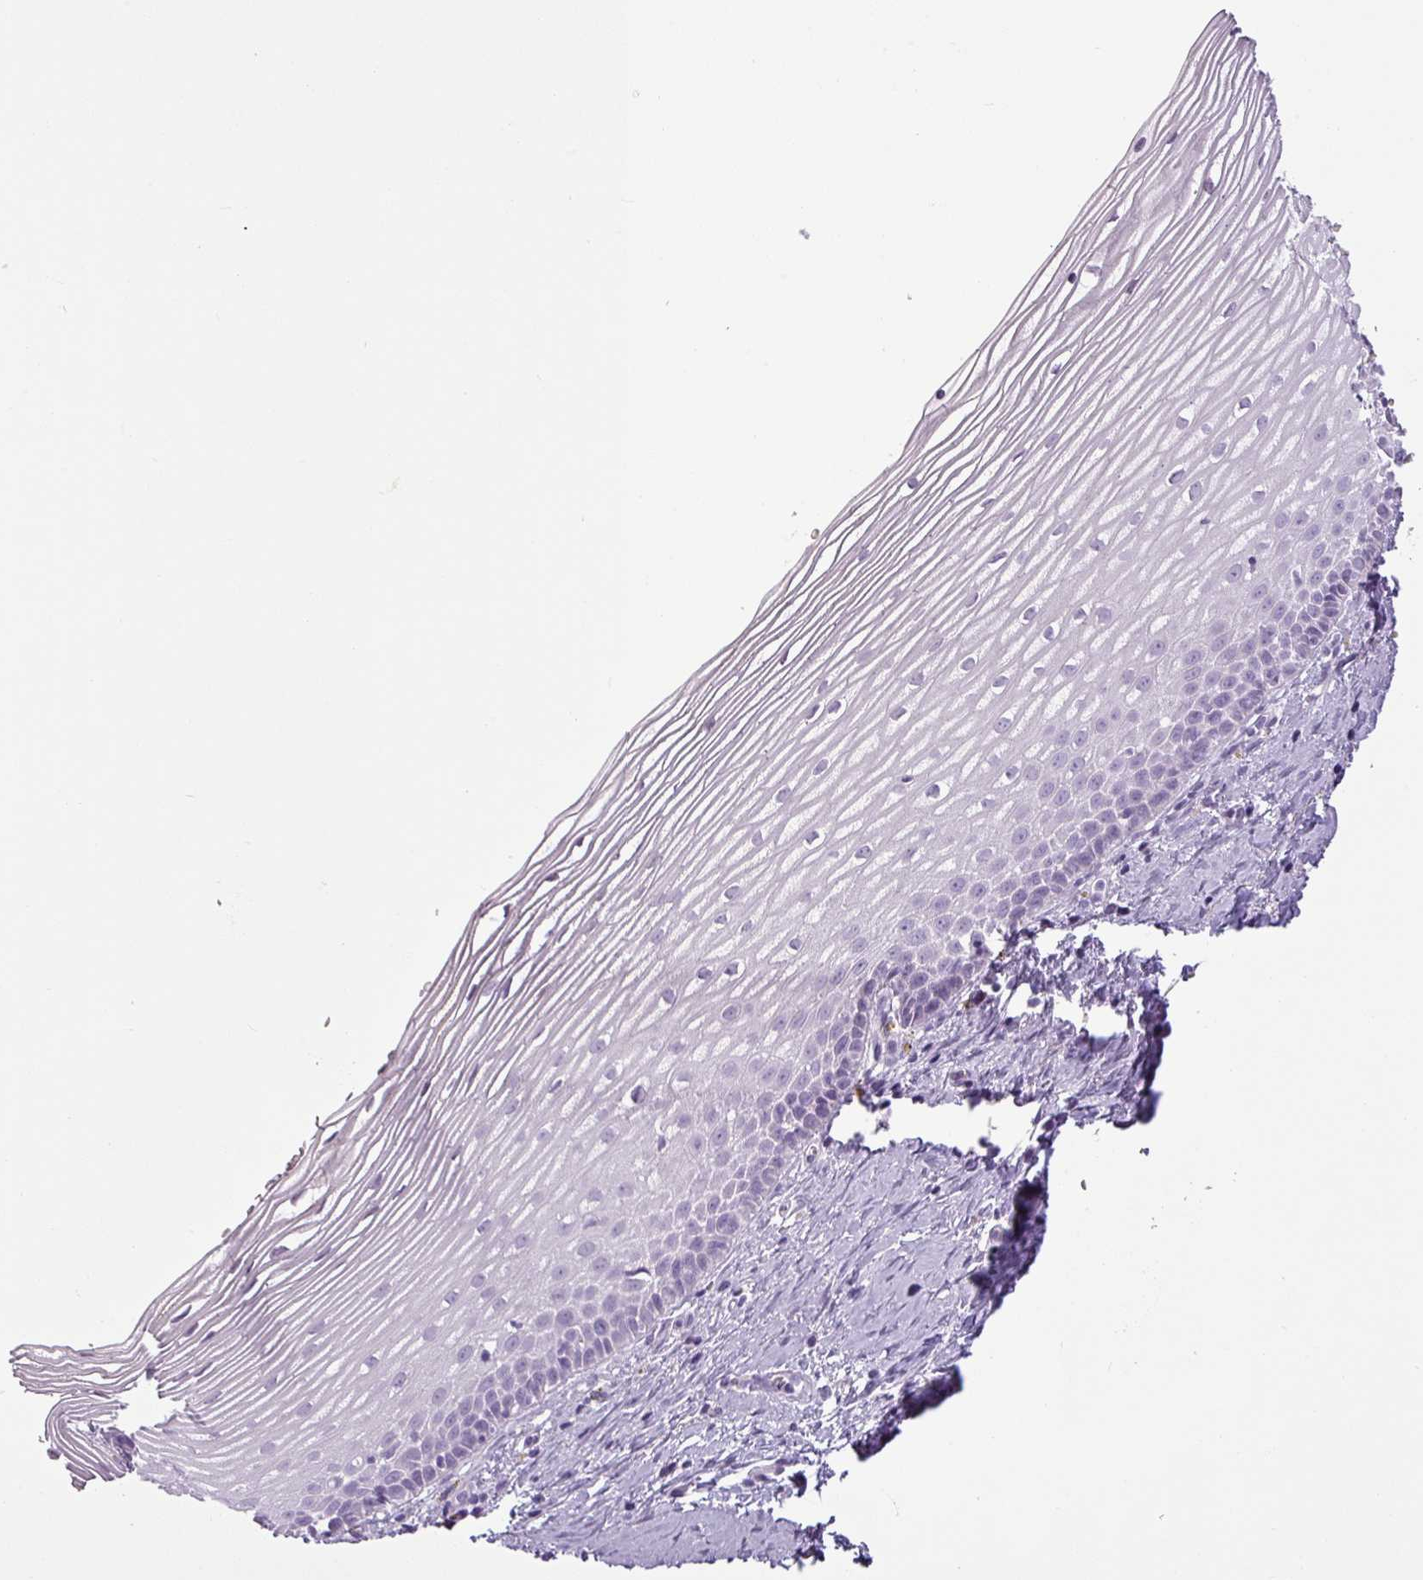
{"staining": {"intensity": "negative", "quantity": "none", "location": "none"}, "tissue": "cervix", "cell_type": "Glandular cells", "image_type": "normal", "snomed": [{"axis": "morphology", "description": "Normal tissue, NOS"}, {"axis": "topography", "description": "Cervix"}], "caption": "A high-resolution histopathology image shows IHC staining of unremarkable cervix, which displays no significant expression in glandular cells.", "gene": "CDH16", "patient": {"sex": "female", "age": 47}}